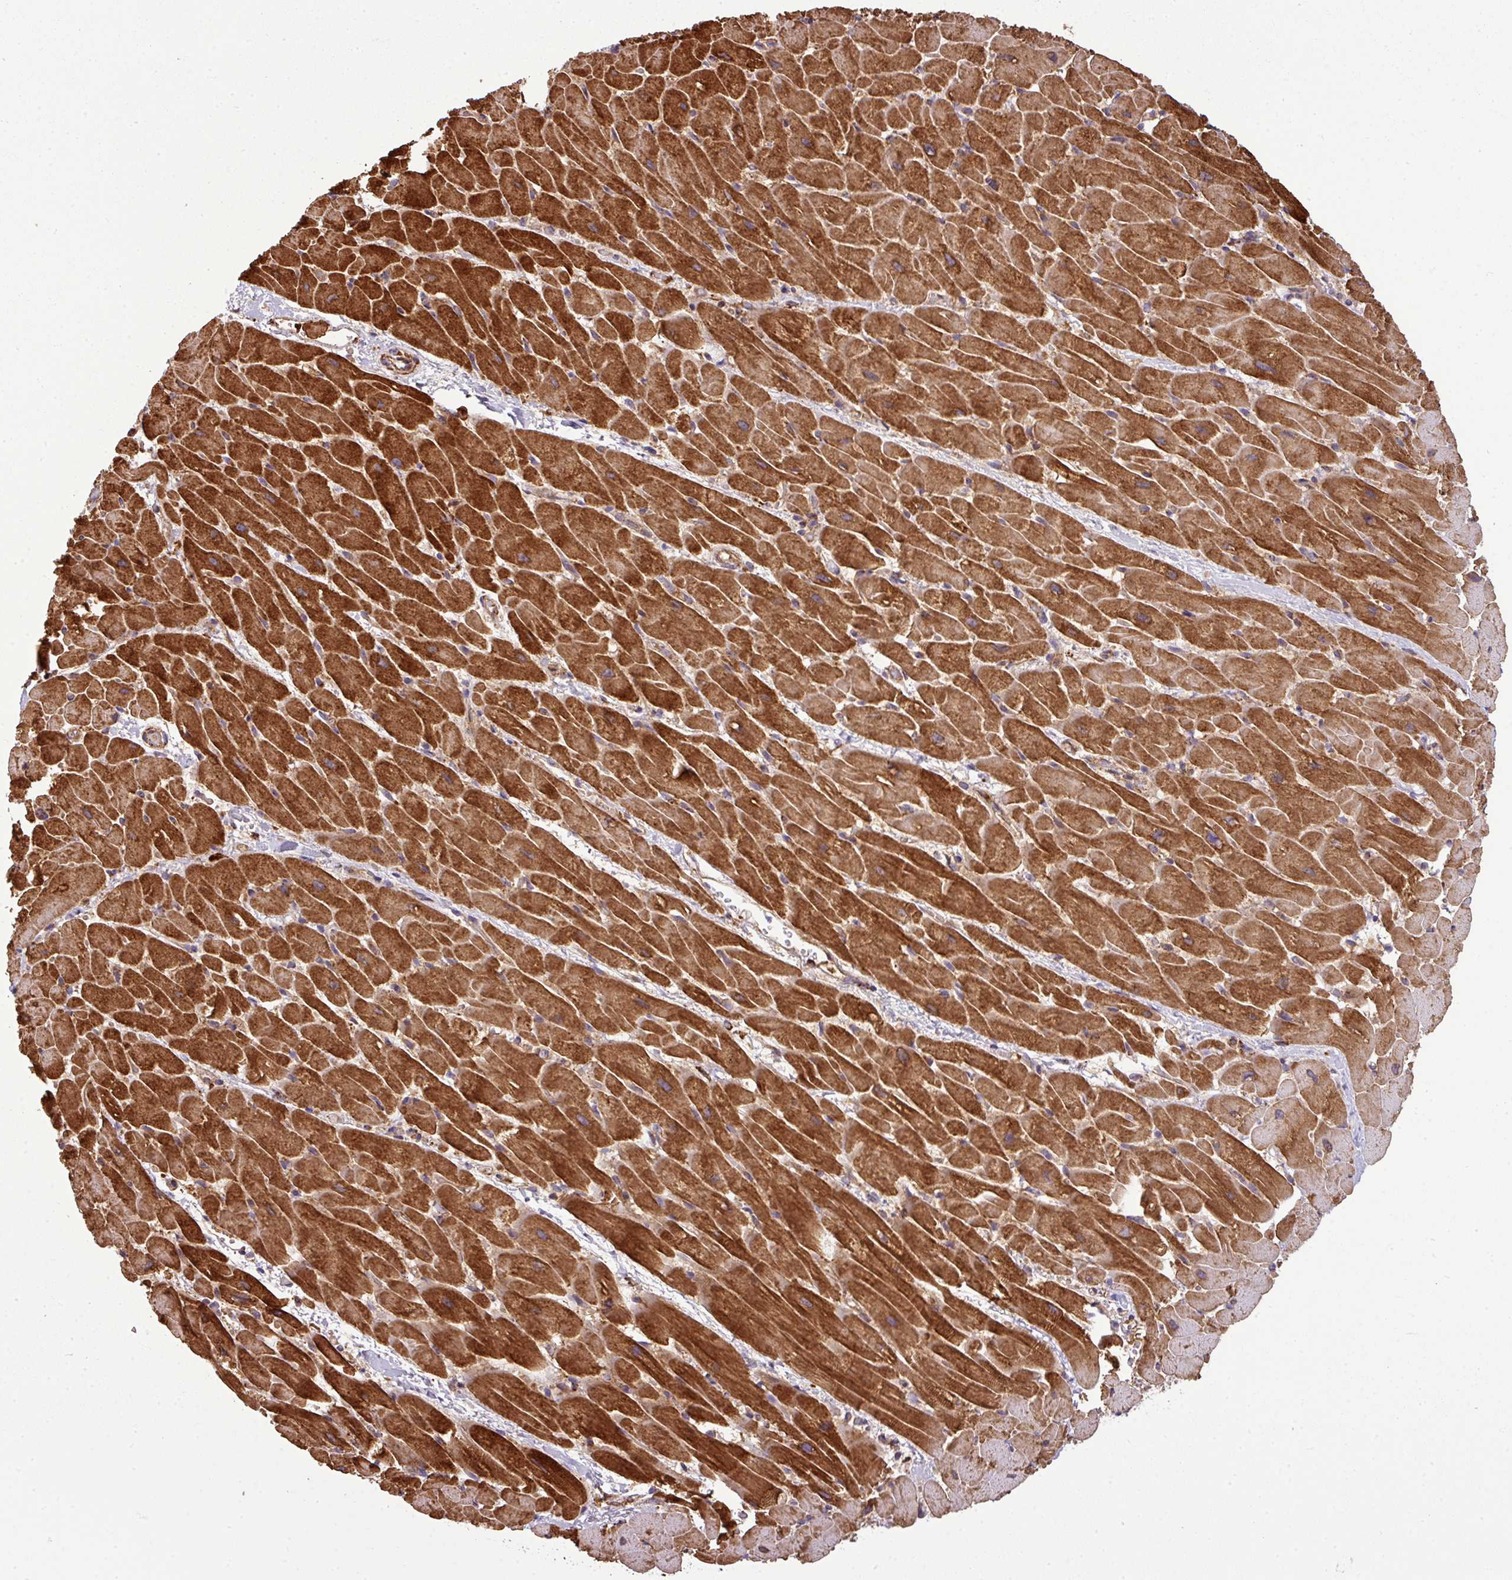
{"staining": {"intensity": "strong", "quantity": ">75%", "location": "cytoplasmic/membranous"}, "tissue": "heart muscle", "cell_type": "Cardiomyocytes", "image_type": "normal", "snomed": [{"axis": "morphology", "description": "Normal tissue, NOS"}, {"axis": "topography", "description": "Heart"}], "caption": "DAB (3,3'-diaminobenzidine) immunohistochemical staining of unremarkable human heart muscle exhibits strong cytoplasmic/membranous protein expression in approximately >75% of cardiomyocytes. (Brightfield microscopy of DAB IHC at high magnification).", "gene": "PRELID3B", "patient": {"sex": "male", "age": 37}}